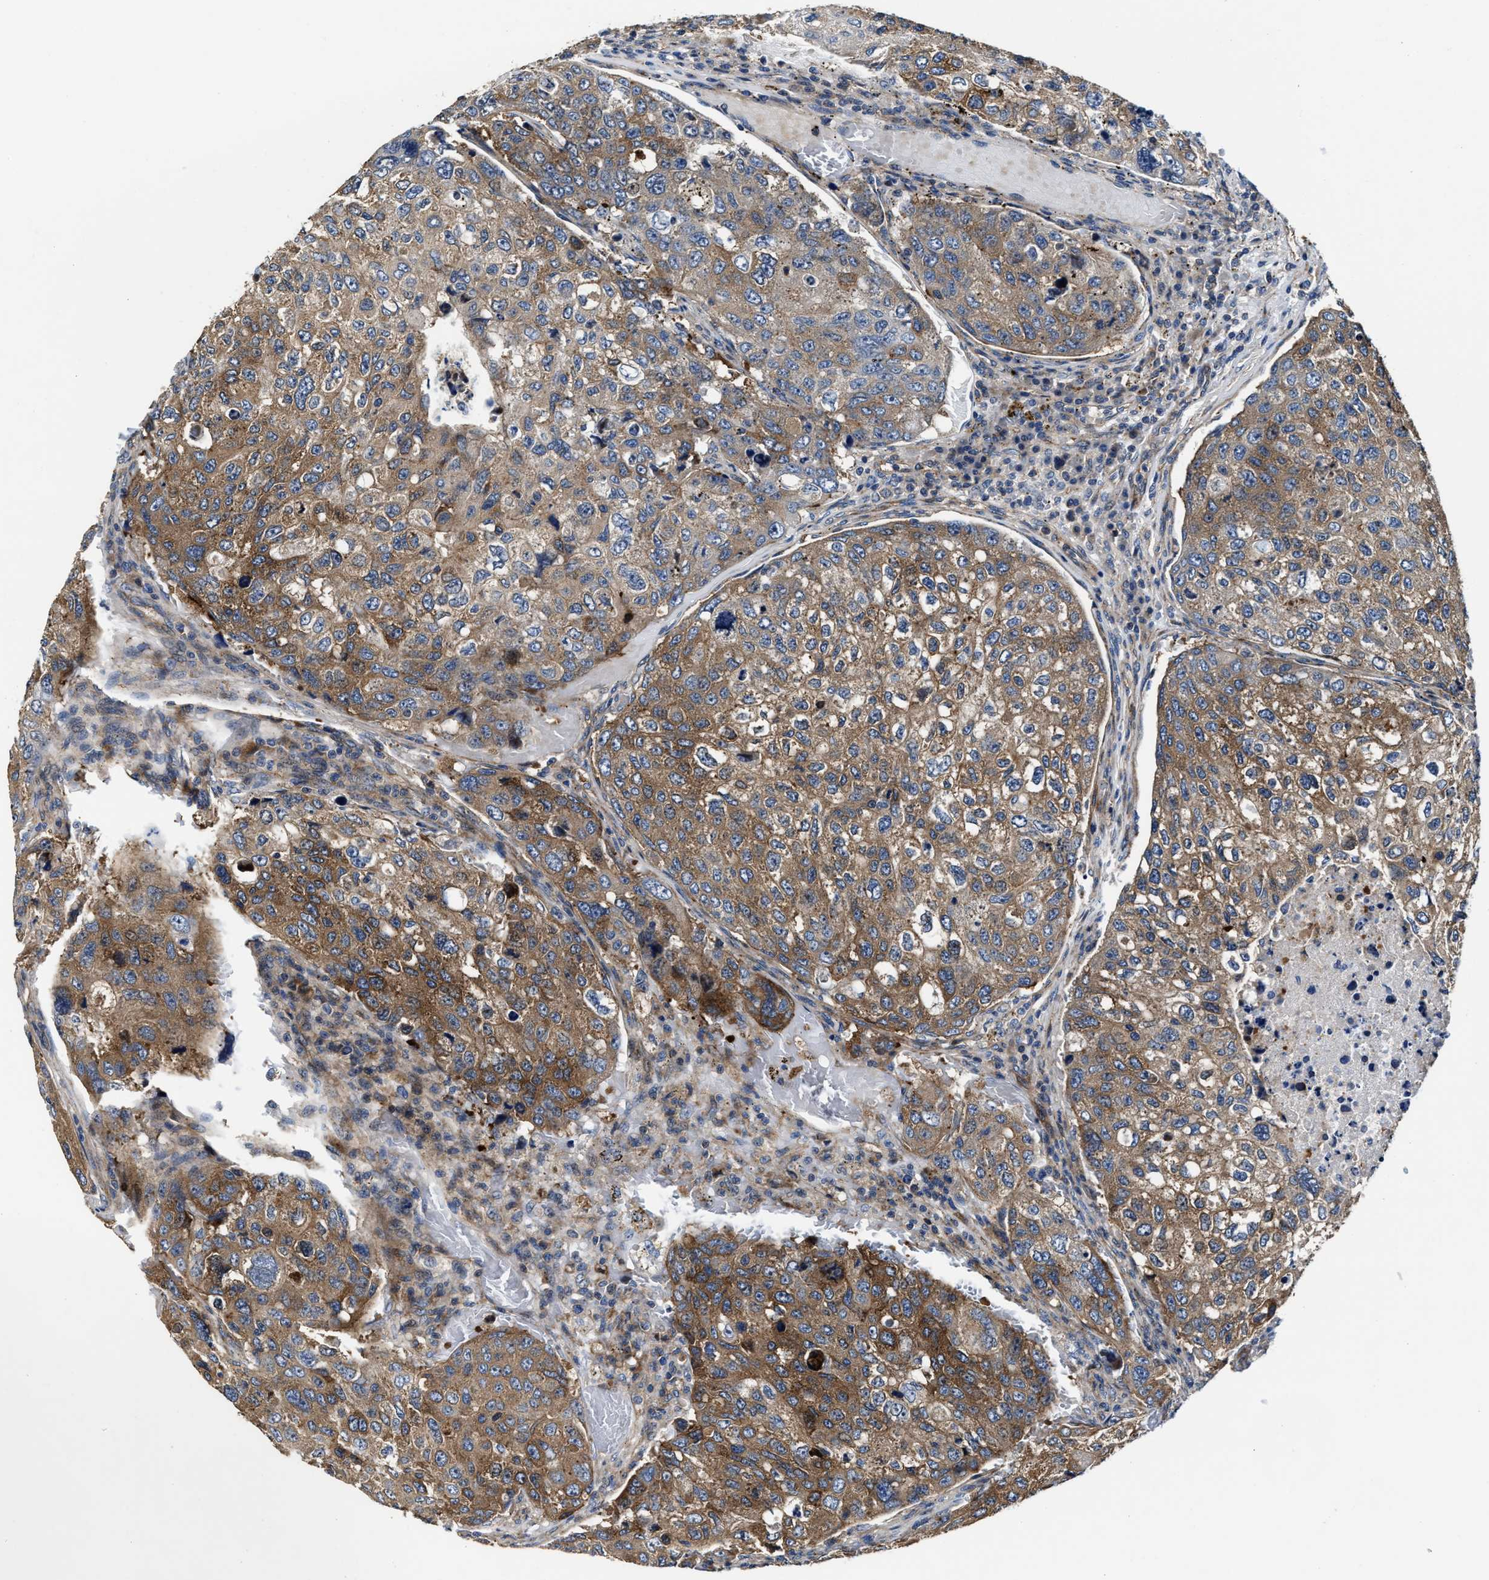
{"staining": {"intensity": "moderate", "quantity": ">75%", "location": "cytoplasmic/membranous"}, "tissue": "urothelial cancer", "cell_type": "Tumor cells", "image_type": "cancer", "snomed": [{"axis": "morphology", "description": "Urothelial carcinoma, High grade"}, {"axis": "topography", "description": "Lymph node"}, {"axis": "topography", "description": "Urinary bladder"}], "caption": "Urothelial carcinoma (high-grade) stained with a protein marker demonstrates moderate staining in tumor cells.", "gene": "PTAR1", "patient": {"sex": "male", "age": 51}}